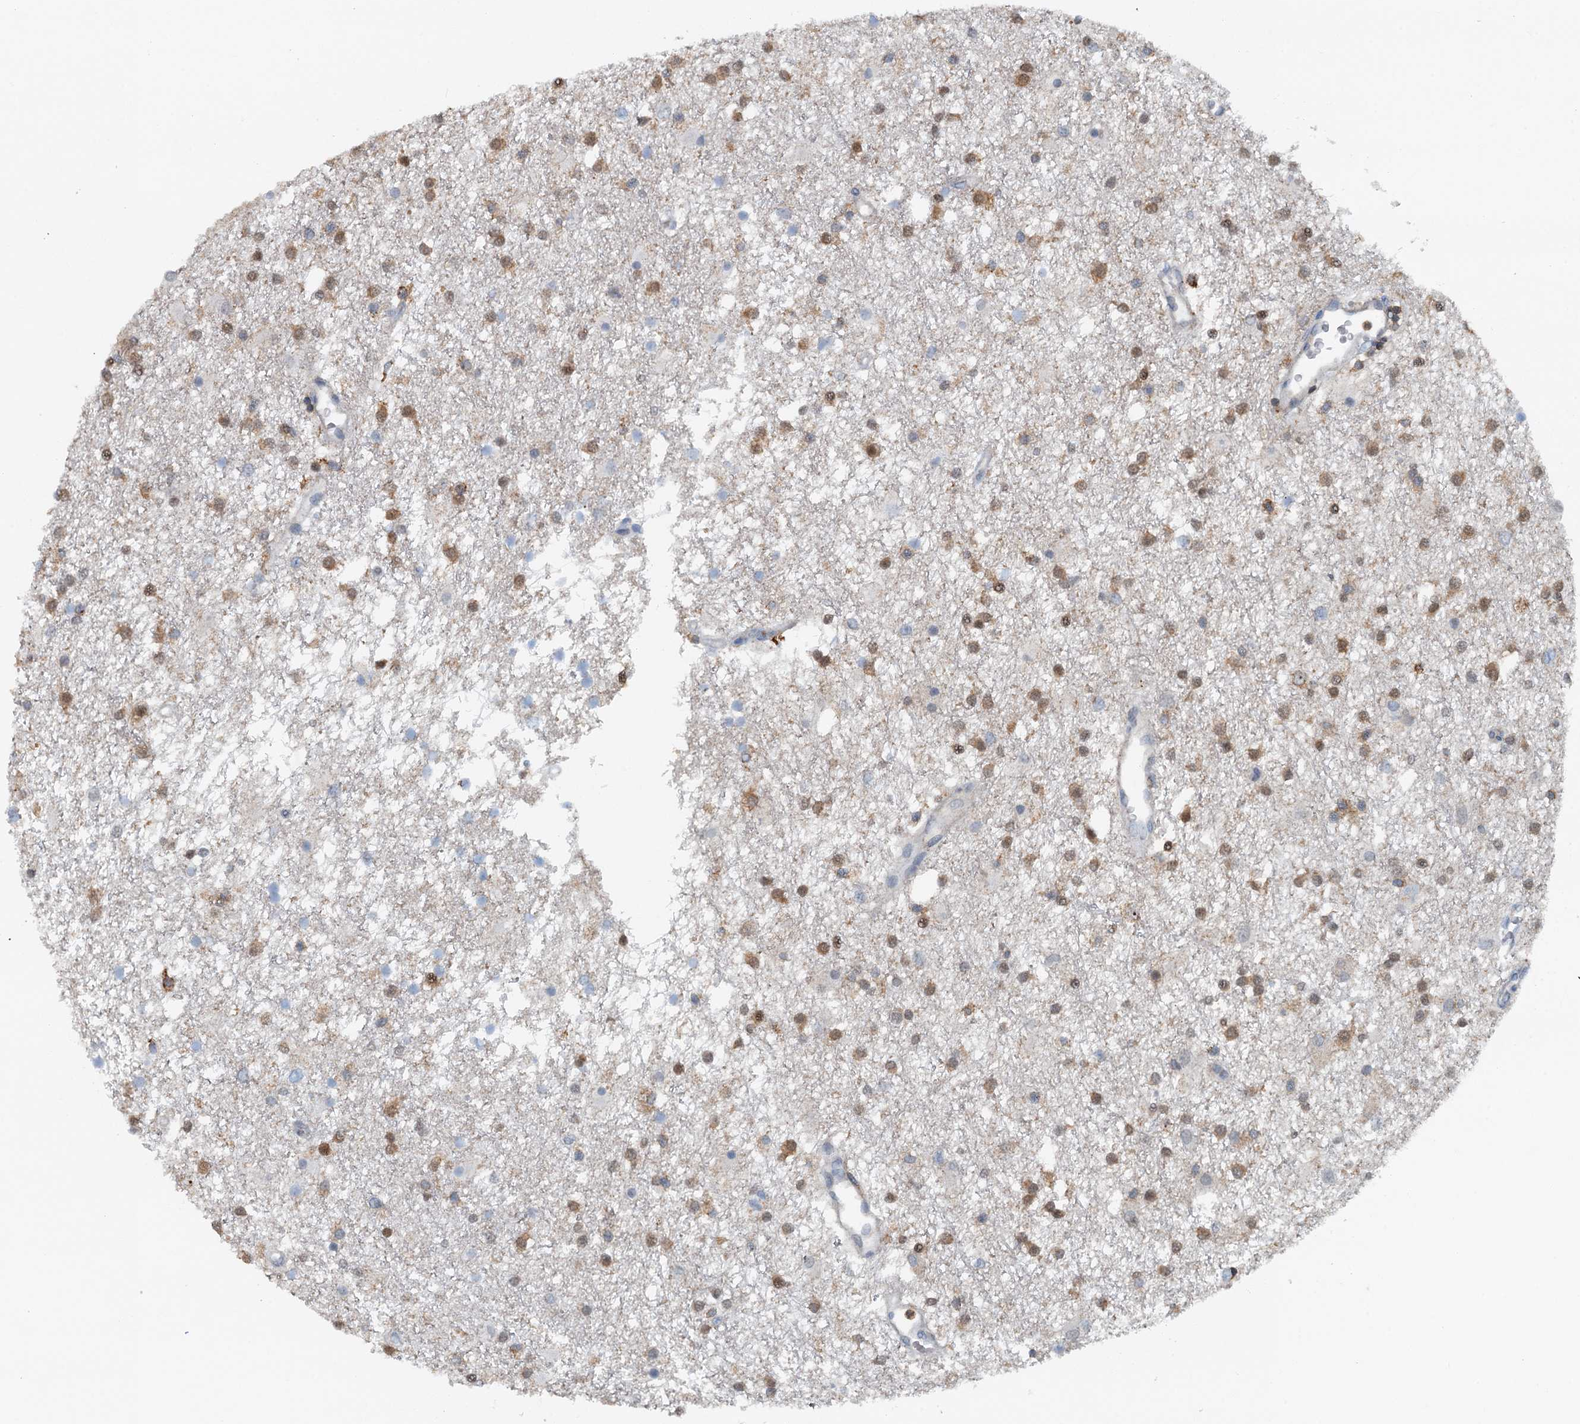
{"staining": {"intensity": "moderate", "quantity": "25%-75%", "location": "cytoplasmic/membranous,nuclear"}, "tissue": "glioma", "cell_type": "Tumor cells", "image_type": "cancer", "snomed": [{"axis": "morphology", "description": "Glioma, malignant, High grade"}, {"axis": "topography", "description": "Brain"}], "caption": "IHC of malignant glioma (high-grade) demonstrates medium levels of moderate cytoplasmic/membranous and nuclear expression in approximately 25%-75% of tumor cells.", "gene": "THAP10", "patient": {"sex": "male", "age": 77}}